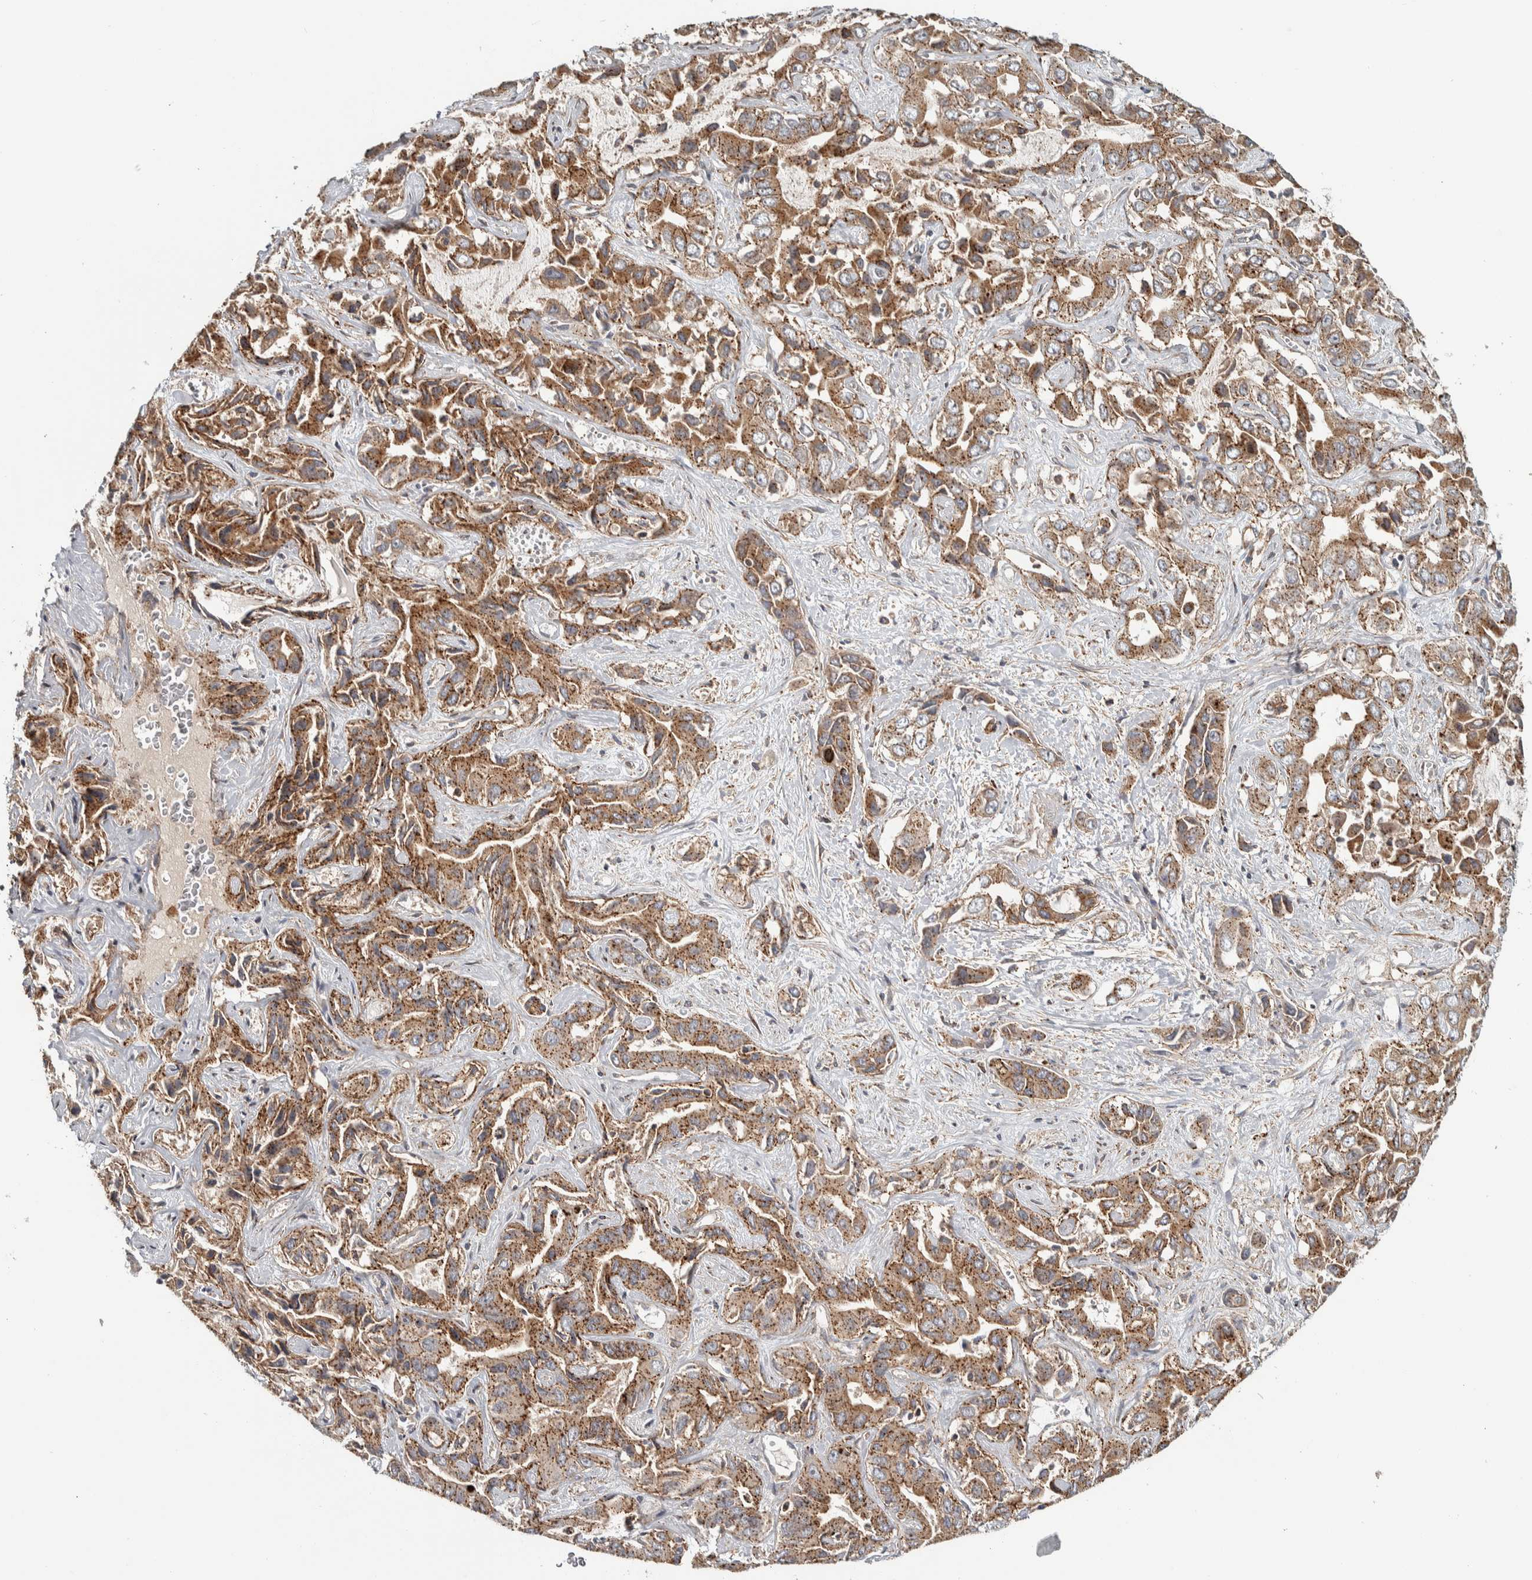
{"staining": {"intensity": "strong", "quantity": "25%-75%", "location": "cytoplasmic/membranous"}, "tissue": "liver cancer", "cell_type": "Tumor cells", "image_type": "cancer", "snomed": [{"axis": "morphology", "description": "Cholangiocarcinoma"}, {"axis": "topography", "description": "Liver"}], "caption": "Protein analysis of liver cancer (cholangiocarcinoma) tissue reveals strong cytoplasmic/membranous expression in approximately 25%-75% of tumor cells.", "gene": "CHMP4C", "patient": {"sex": "female", "age": 52}}